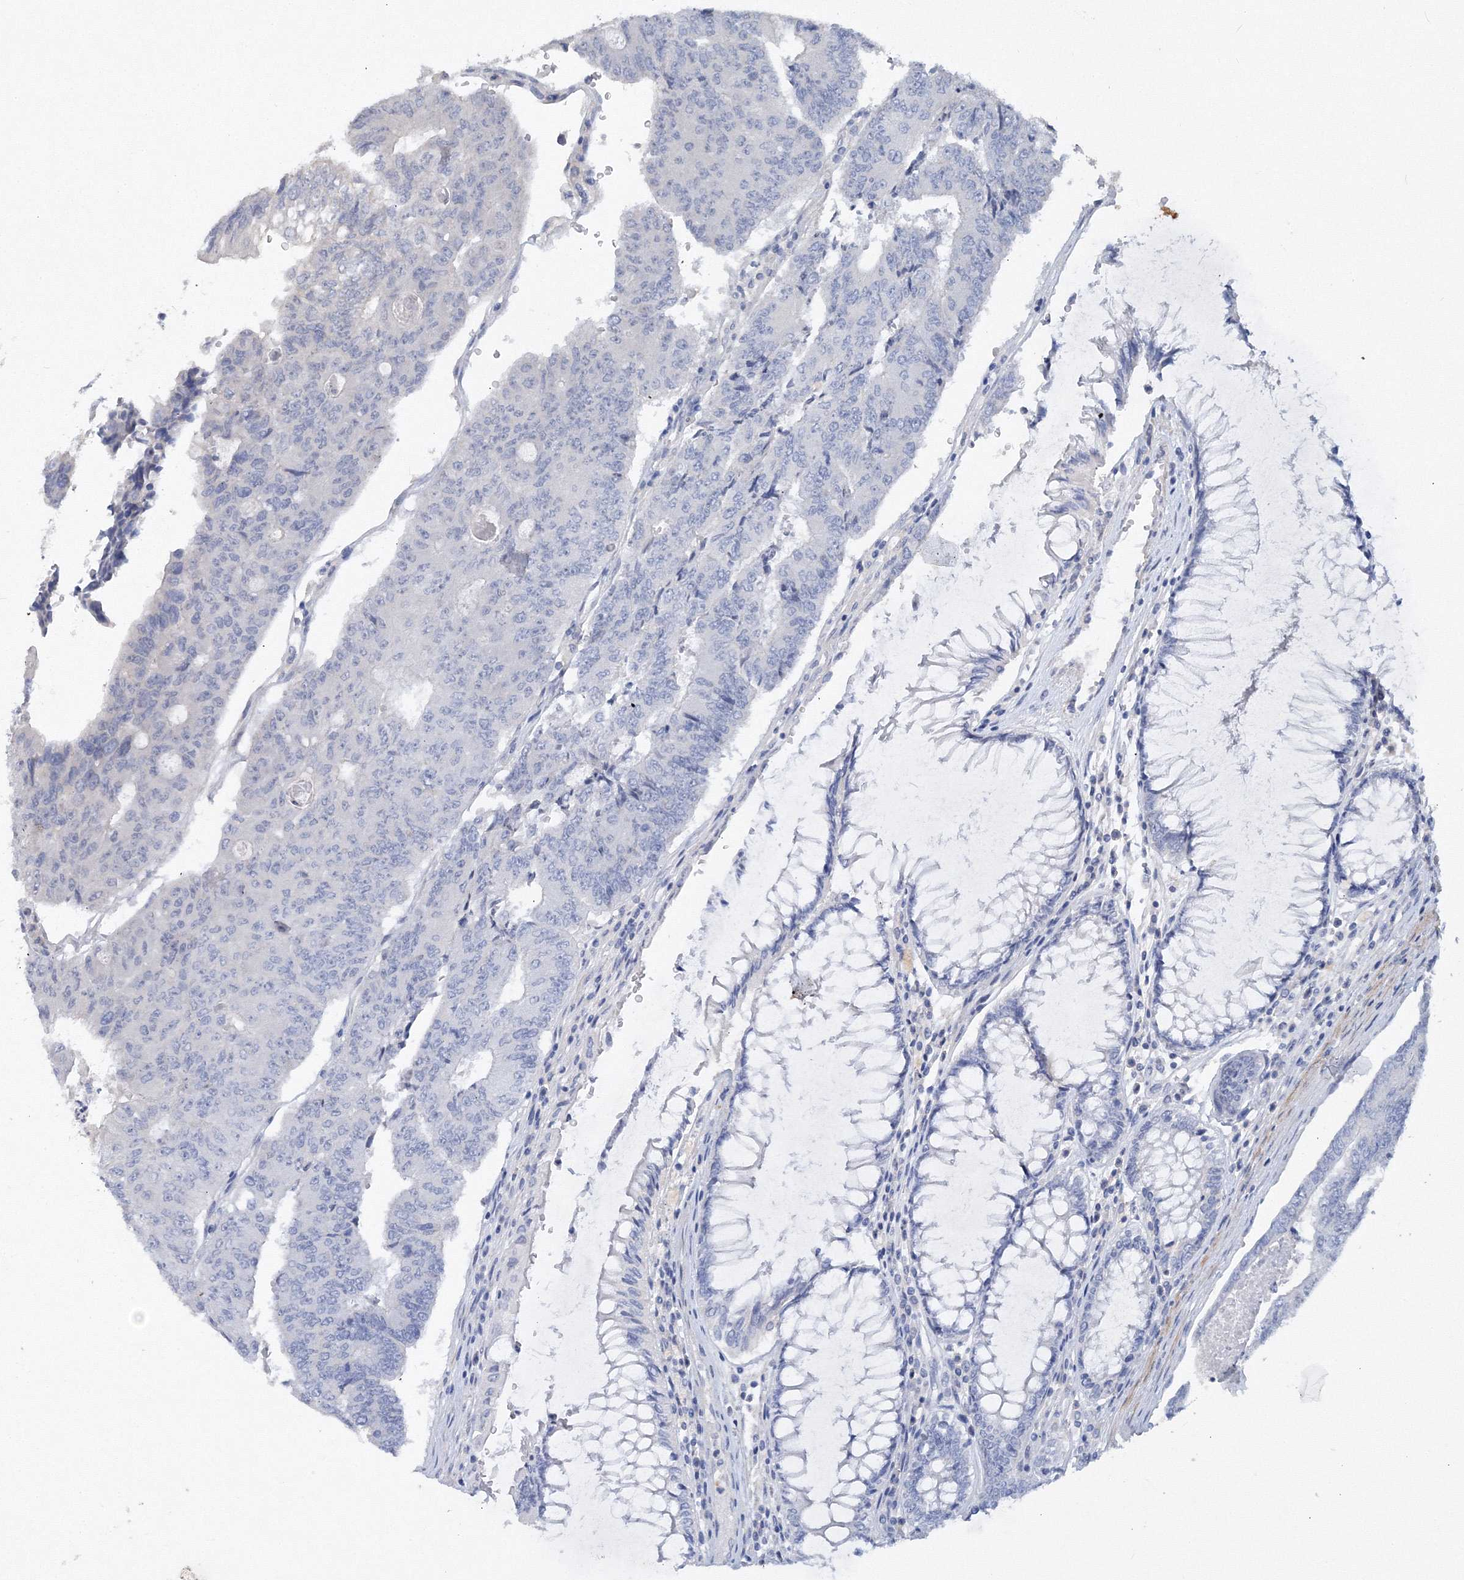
{"staining": {"intensity": "negative", "quantity": "none", "location": "none"}, "tissue": "colorectal cancer", "cell_type": "Tumor cells", "image_type": "cancer", "snomed": [{"axis": "morphology", "description": "Adenocarcinoma, NOS"}, {"axis": "topography", "description": "Colon"}], "caption": "The image shows no staining of tumor cells in adenocarcinoma (colorectal).", "gene": "OSBPL6", "patient": {"sex": "female", "age": 67}}